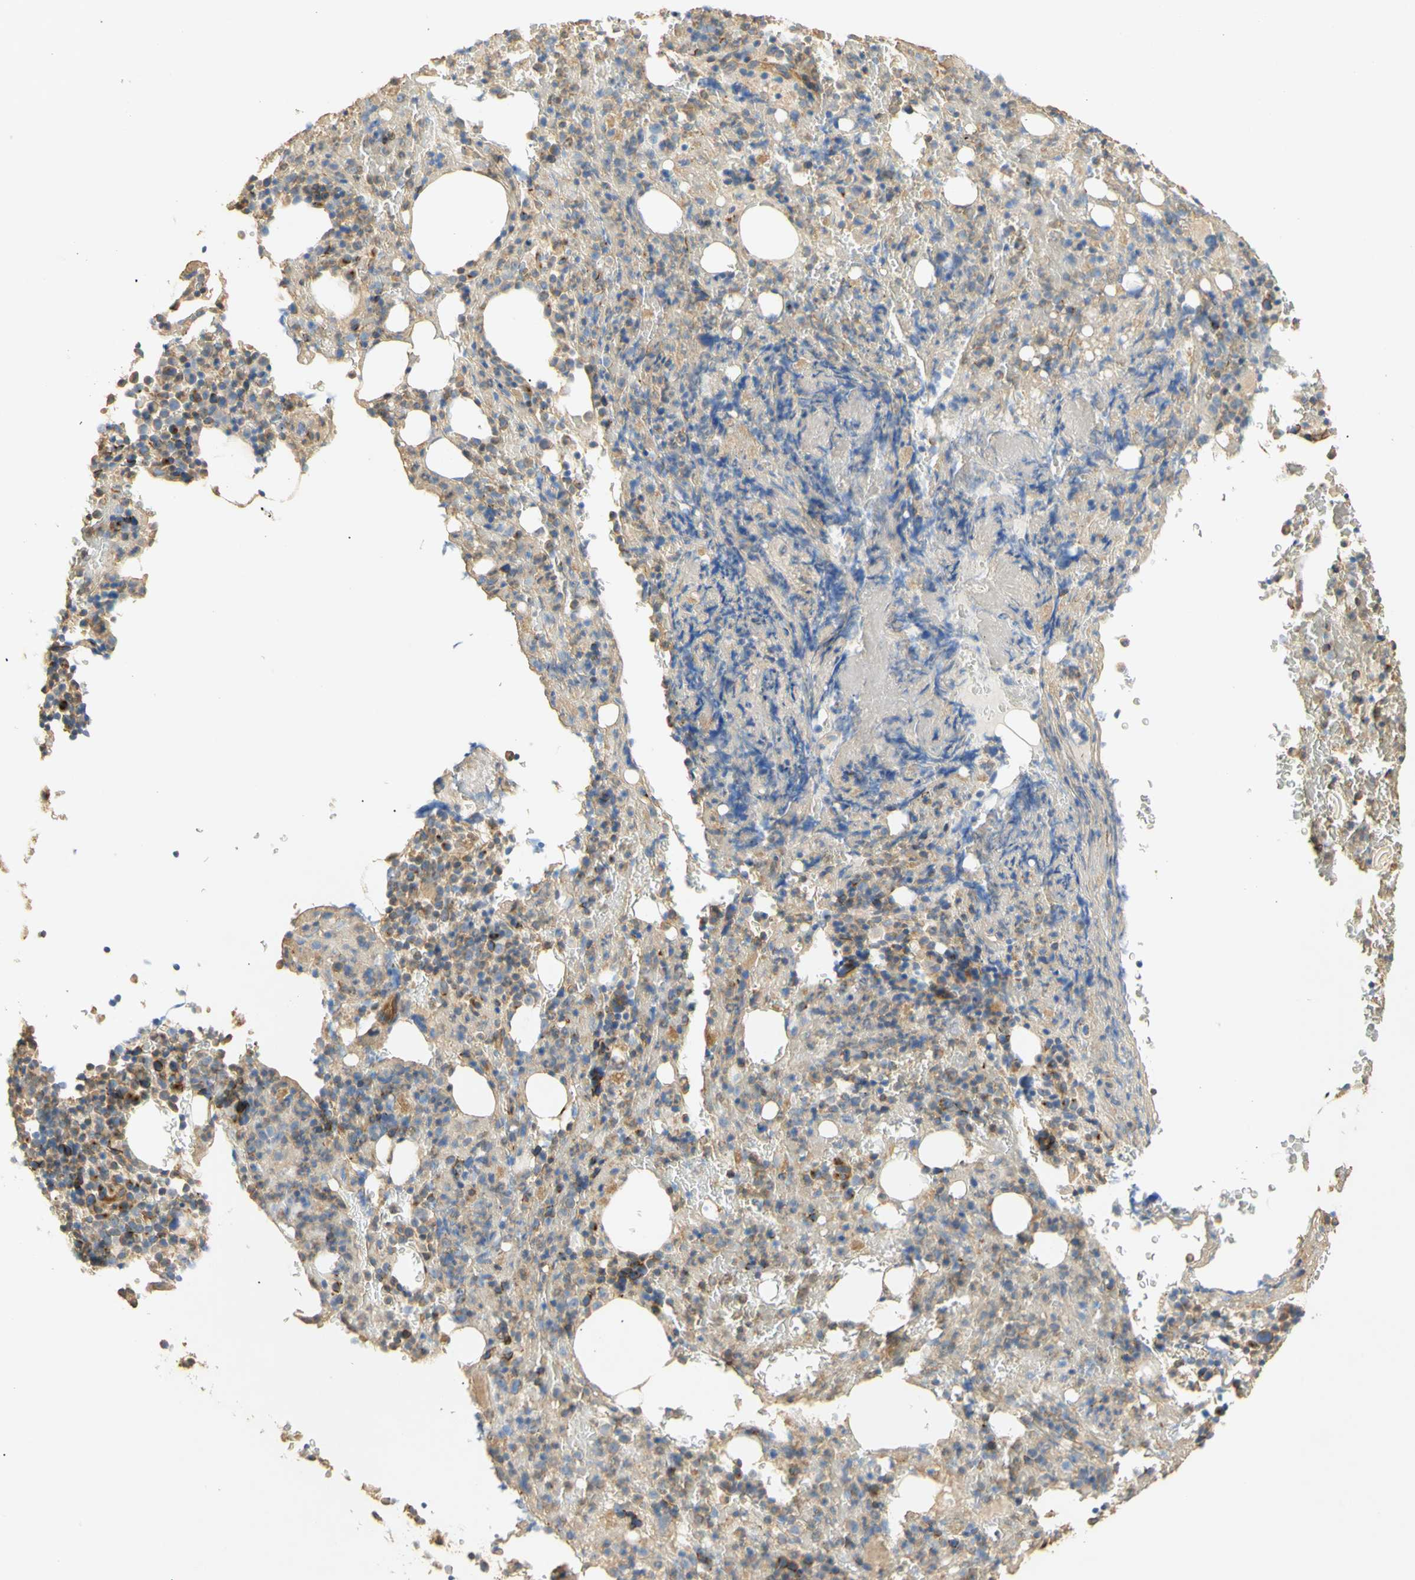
{"staining": {"intensity": "weak", "quantity": "25%-75%", "location": "cytoplasmic/membranous"}, "tissue": "bone marrow", "cell_type": "Hematopoietic cells", "image_type": "normal", "snomed": [{"axis": "morphology", "description": "Normal tissue, NOS"}, {"axis": "morphology", "description": "Inflammation, NOS"}, {"axis": "topography", "description": "Bone marrow"}], "caption": "Protein expression analysis of unremarkable bone marrow demonstrates weak cytoplasmic/membranous positivity in approximately 25%-75% of hematopoietic cells. (DAB IHC, brown staining for protein, blue staining for nuclei).", "gene": "KCNE4", "patient": {"sex": "male", "age": 72}}